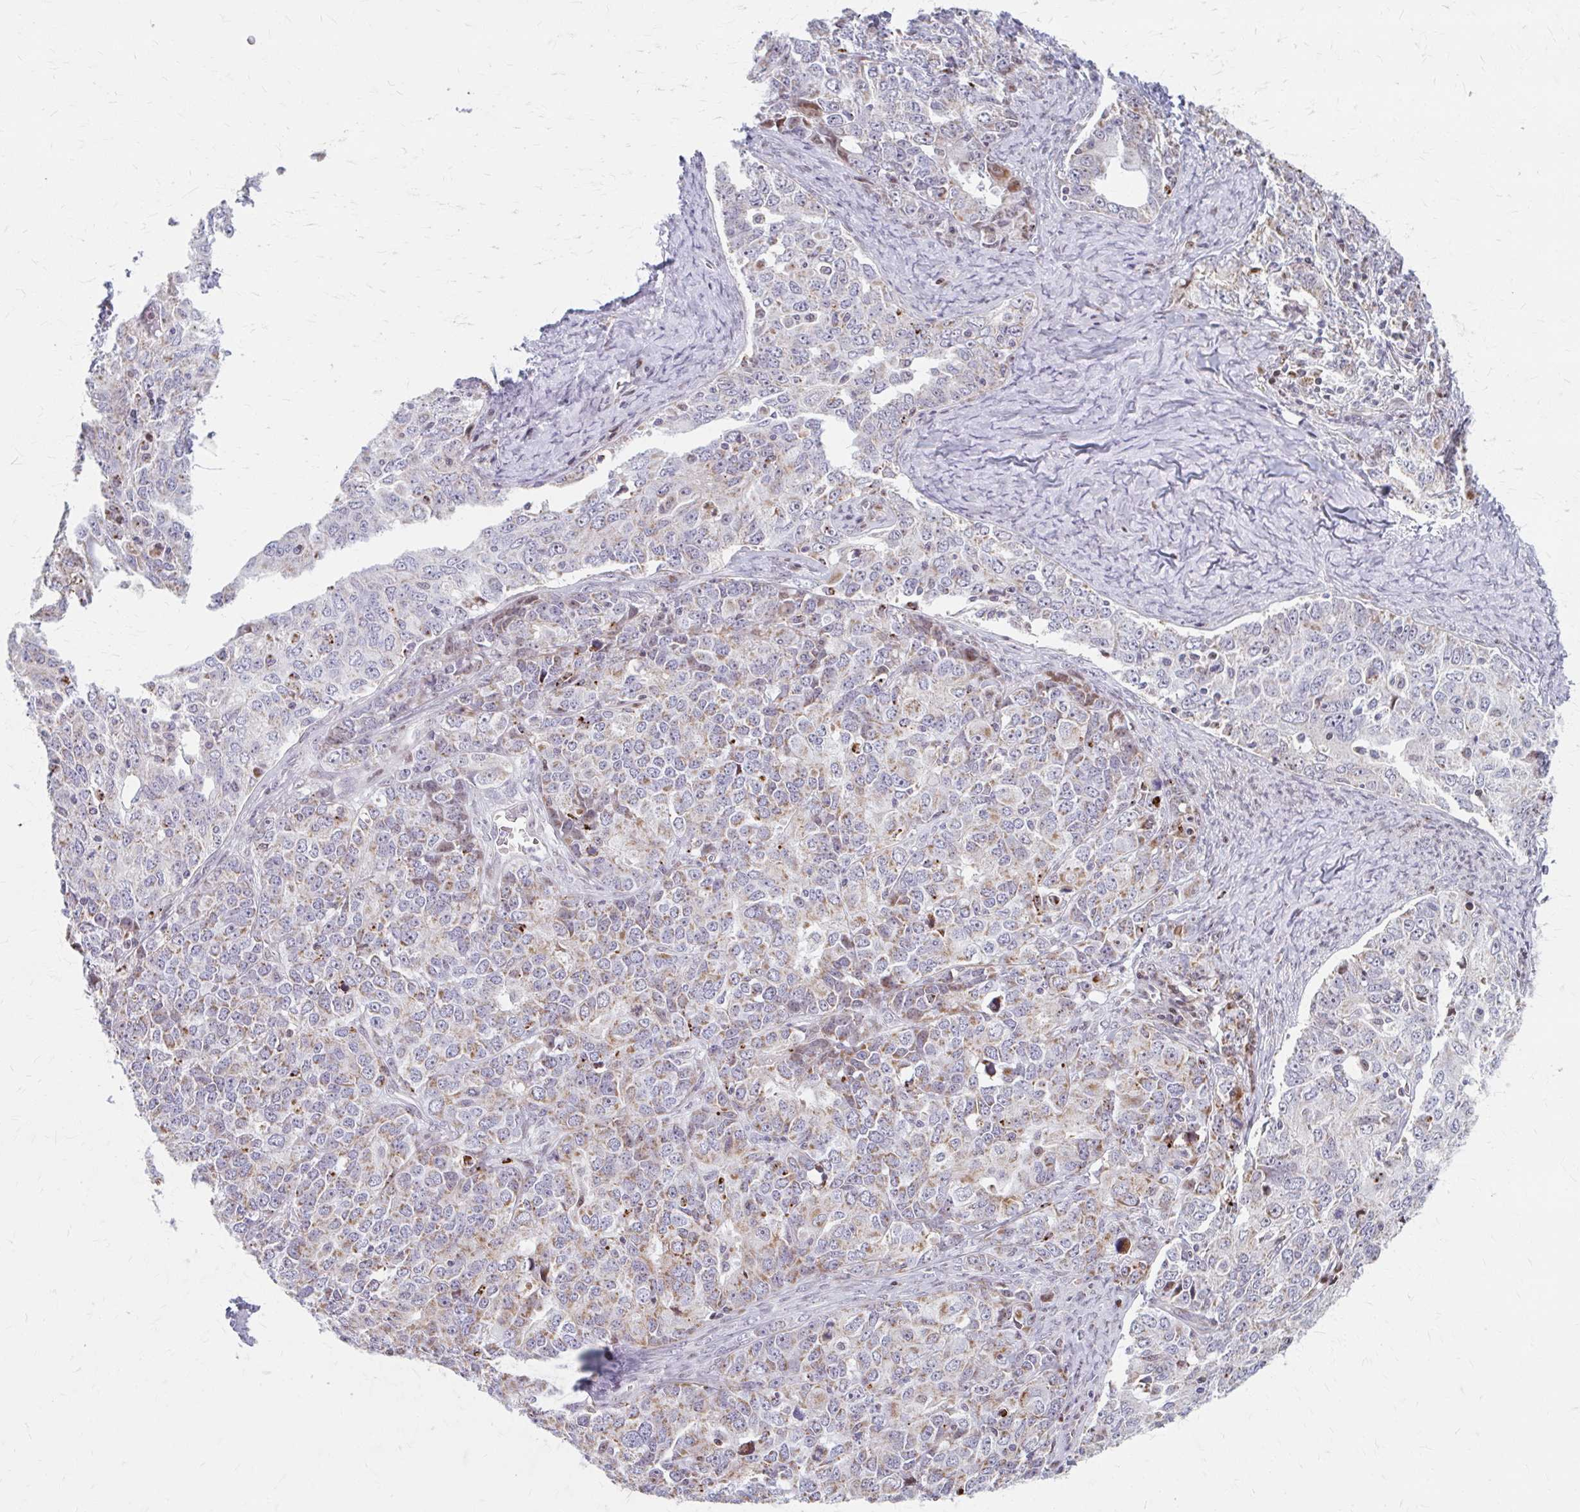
{"staining": {"intensity": "weak", "quantity": "25%-75%", "location": "cytoplasmic/membranous"}, "tissue": "ovarian cancer", "cell_type": "Tumor cells", "image_type": "cancer", "snomed": [{"axis": "morphology", "description": "Carcinoma, endometroid"}, {"axis": "topography", "description": "Ovary"}], "caption": "Ovarian cancer stained for a protein demonstrates weak cytoplasmic/membranous positivity in tumor cells. Nuclei are stained in blue.", "gene": "BEAN1", "patient": {"sex": "female", "age": 62}}